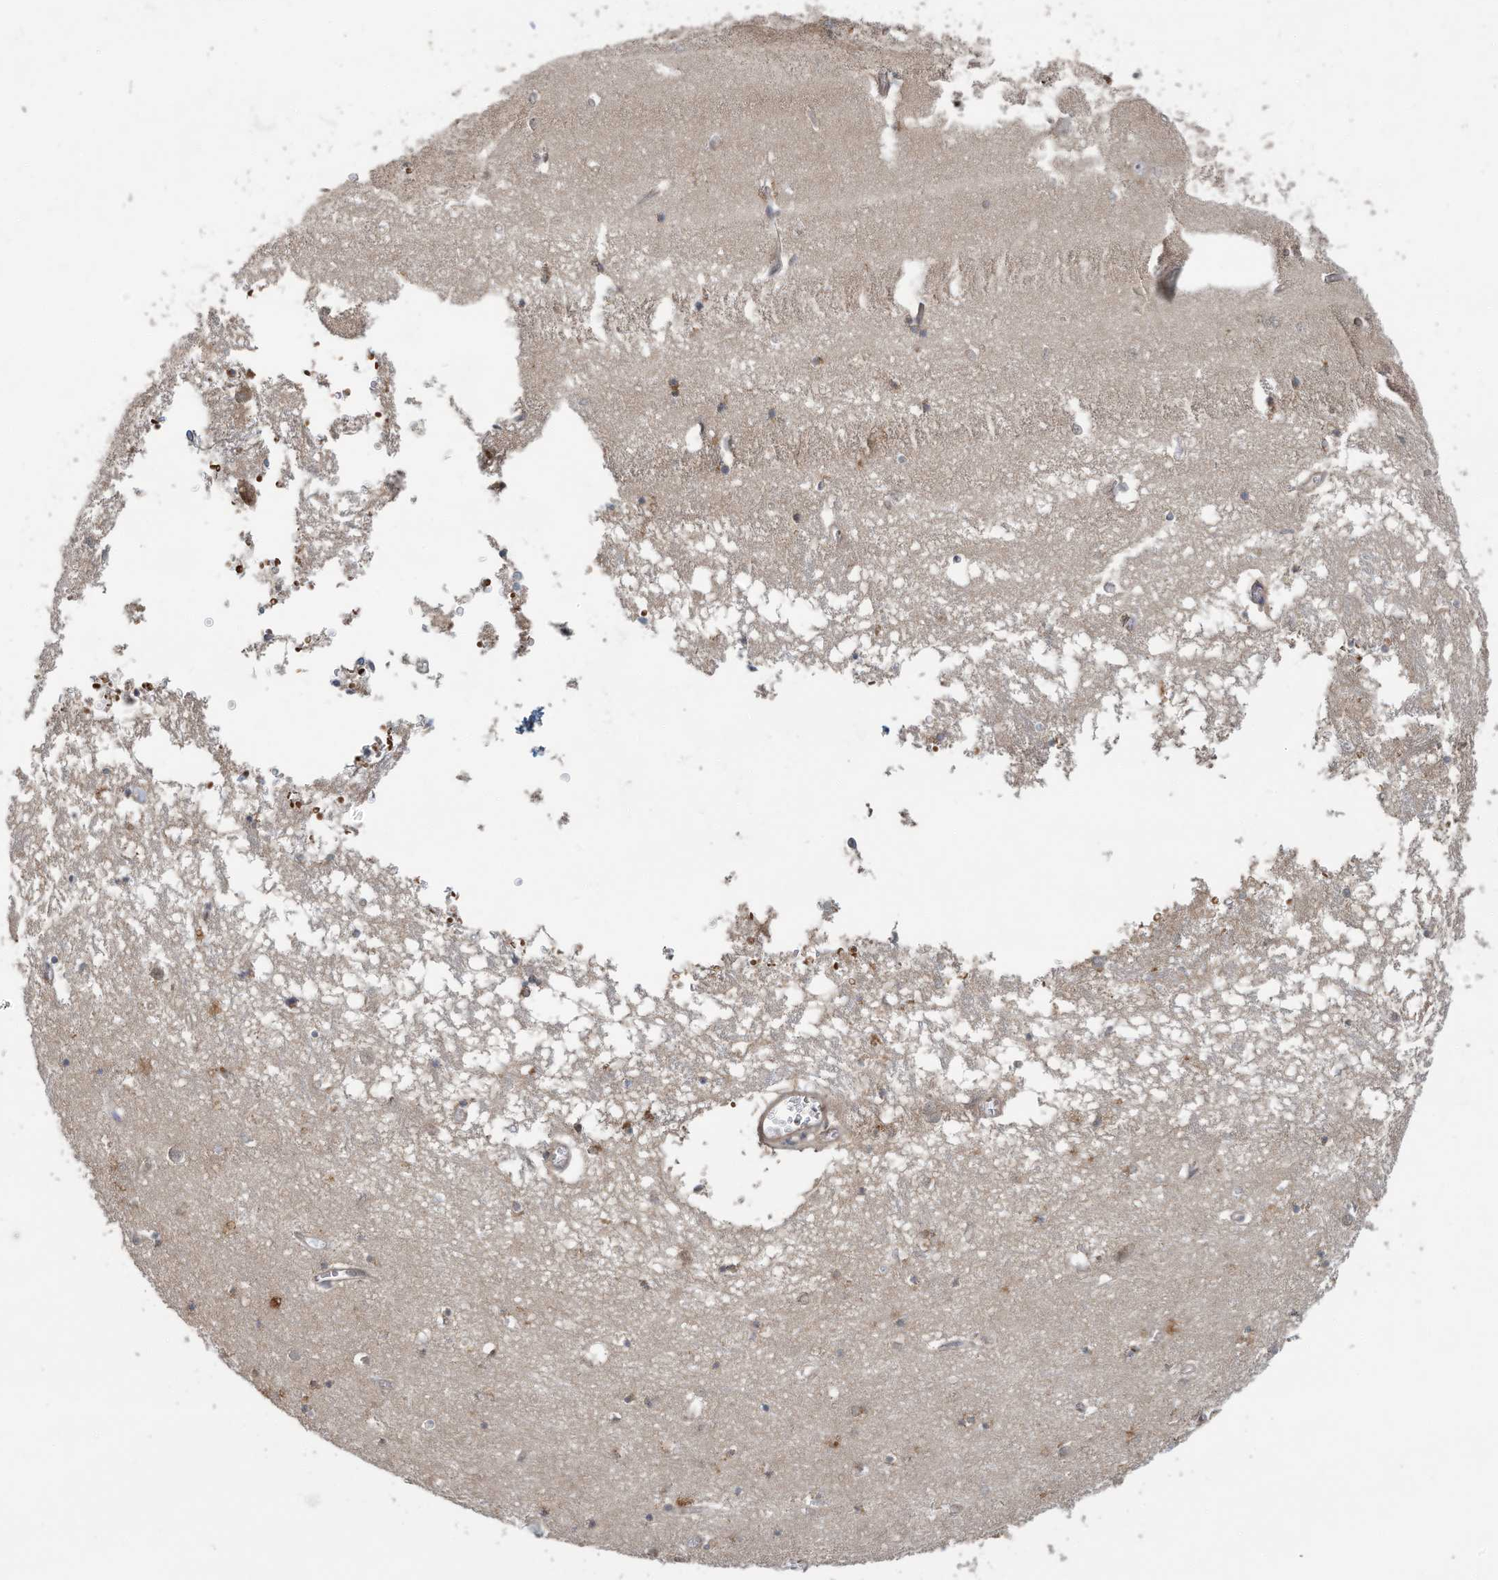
{"staining": {"intensity": "moderate", "quantity": "<25%", "location": "cytoplasmic/membranous"}, "tissue": "hippocampus", "cell_type": "Glial cells", "image_type": "normal", "snomed": [{"axis": "morphology", "description": "Normal tissue, NOS"}, {"axis": "topography", "description": "Hippocampus"}], "caption": "A micrograph of hippocampus stained for a protein reveals moderate cytoplasmic/membranous brown staining in glial cells. (DAB (3,3'-diaminobenzidine) = brown stain, brightfield microscopy at high magnification).", "gene": "ERI2", "patient": {"sex": "male", "age": 70}}